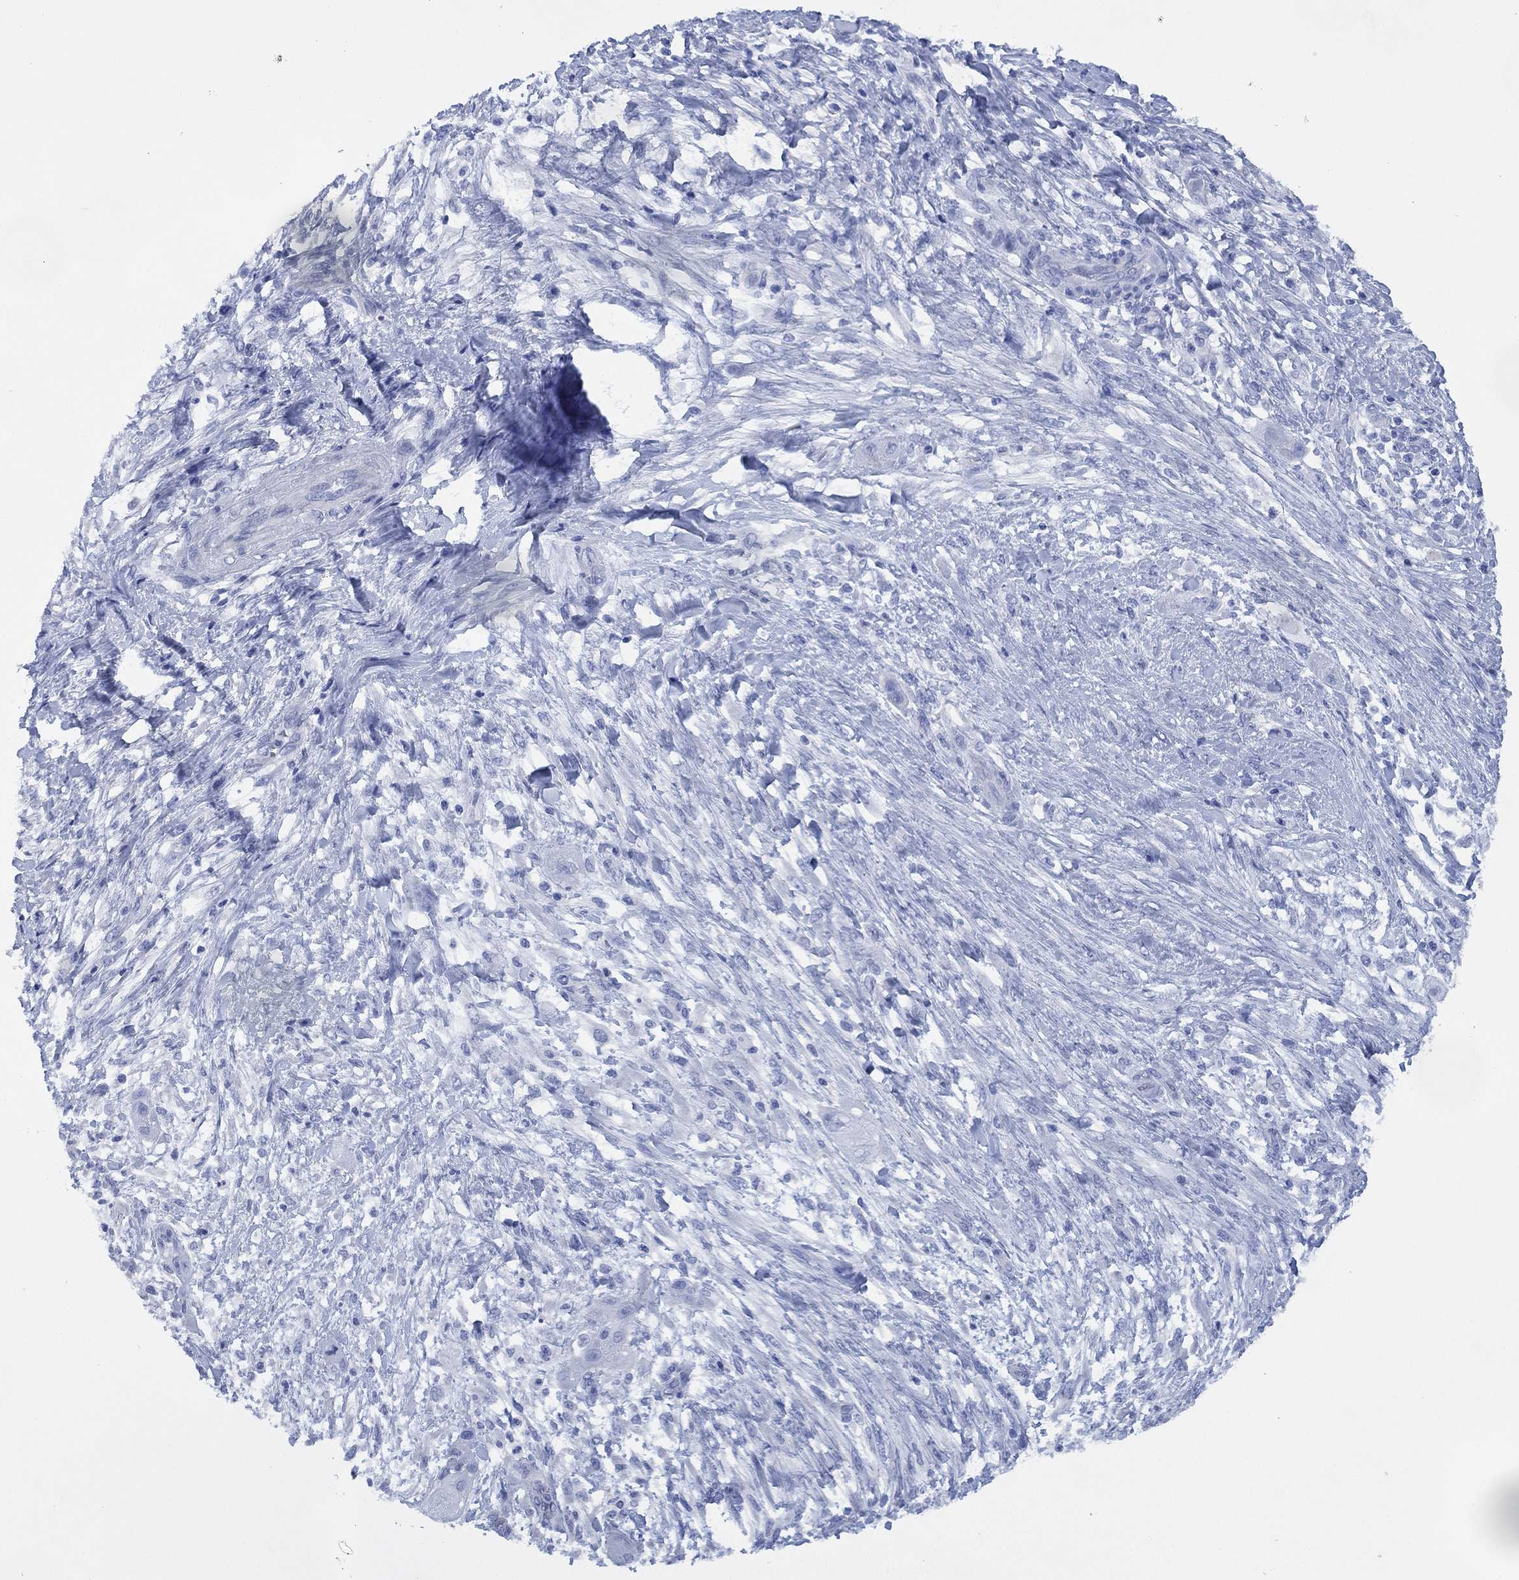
{"staining": {"intensity": "negative", "quantity": "none", "location": "none"}, "tissue": "skin cancer", "cell_type": "Tumor cells", "image_type": "cancer", "snomed": [{"axis": "morphology", "description": "Squamous cell carcinoma, NOS"}, {"axis": "topography", "description": "Skin"}], "caption": "Tumor cells are negative for brown protein staining in squamous cell carcinoma (skin).", "gene": "CCDC70", "patient": {"sex": "male", "age": 62}}